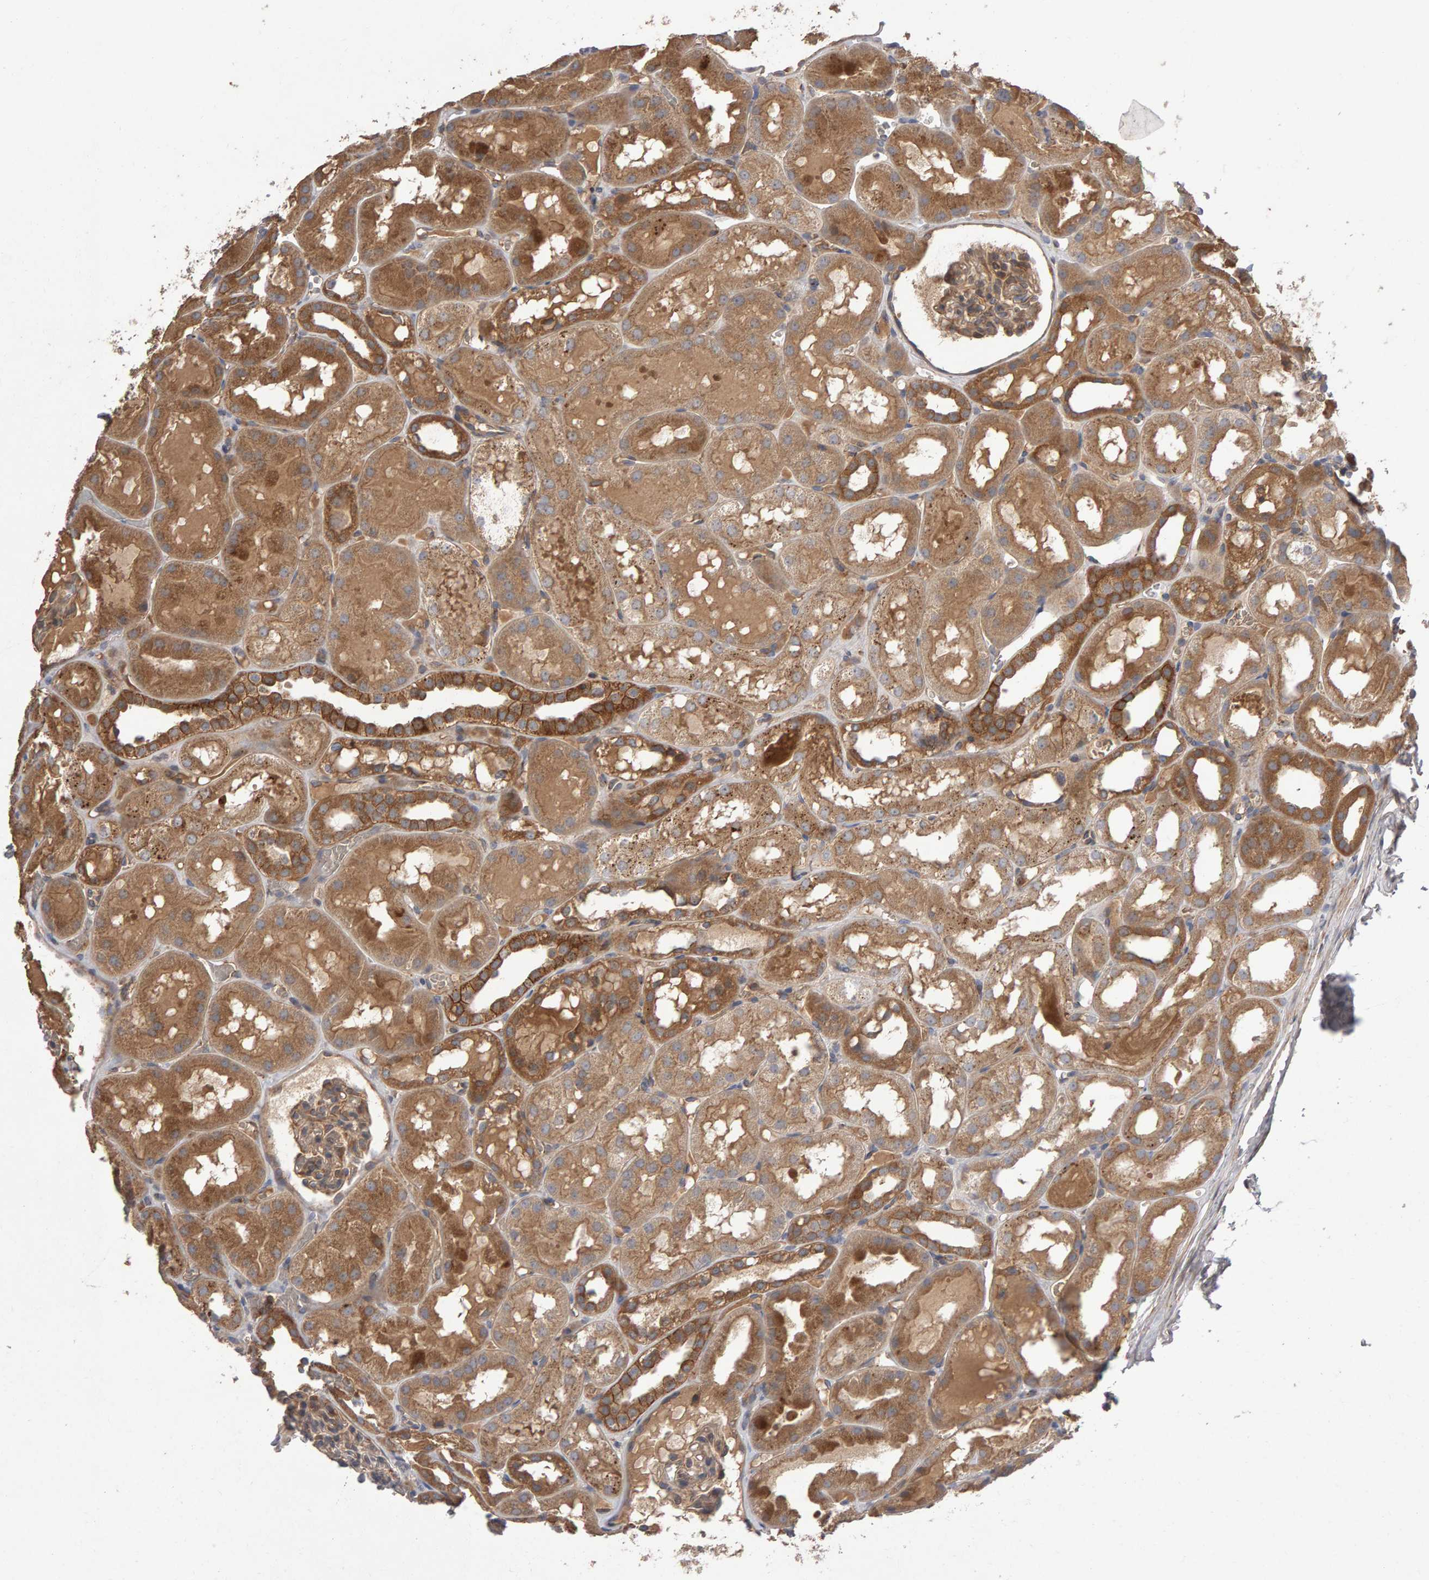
{"staining": {"intensity": "weak", "quantity": ">75%", "location": "cytoplasmic/membranous"}, "tissue": "kidney", "cell_type": "Cells in glomeruli", "image_type": "normal", "snomed": [{"axis": "morphology", "description": "Normal tissue, NOS"}, {"axis": "topography", "description": "Kidney"}, {"axis": "topography", "description": "Urinary bladder"}], "caption": "Immunohistochemistry (DAB (3,3'-diaminobenzidine)) staining of normal kidney reveals weak cytoplasmic/membranous protein expression in about >75% of cells in glomeruli. Nuclei are stained in blue.", "gene": "PGS1", "patient": {"sex": "male", "age": 16}}